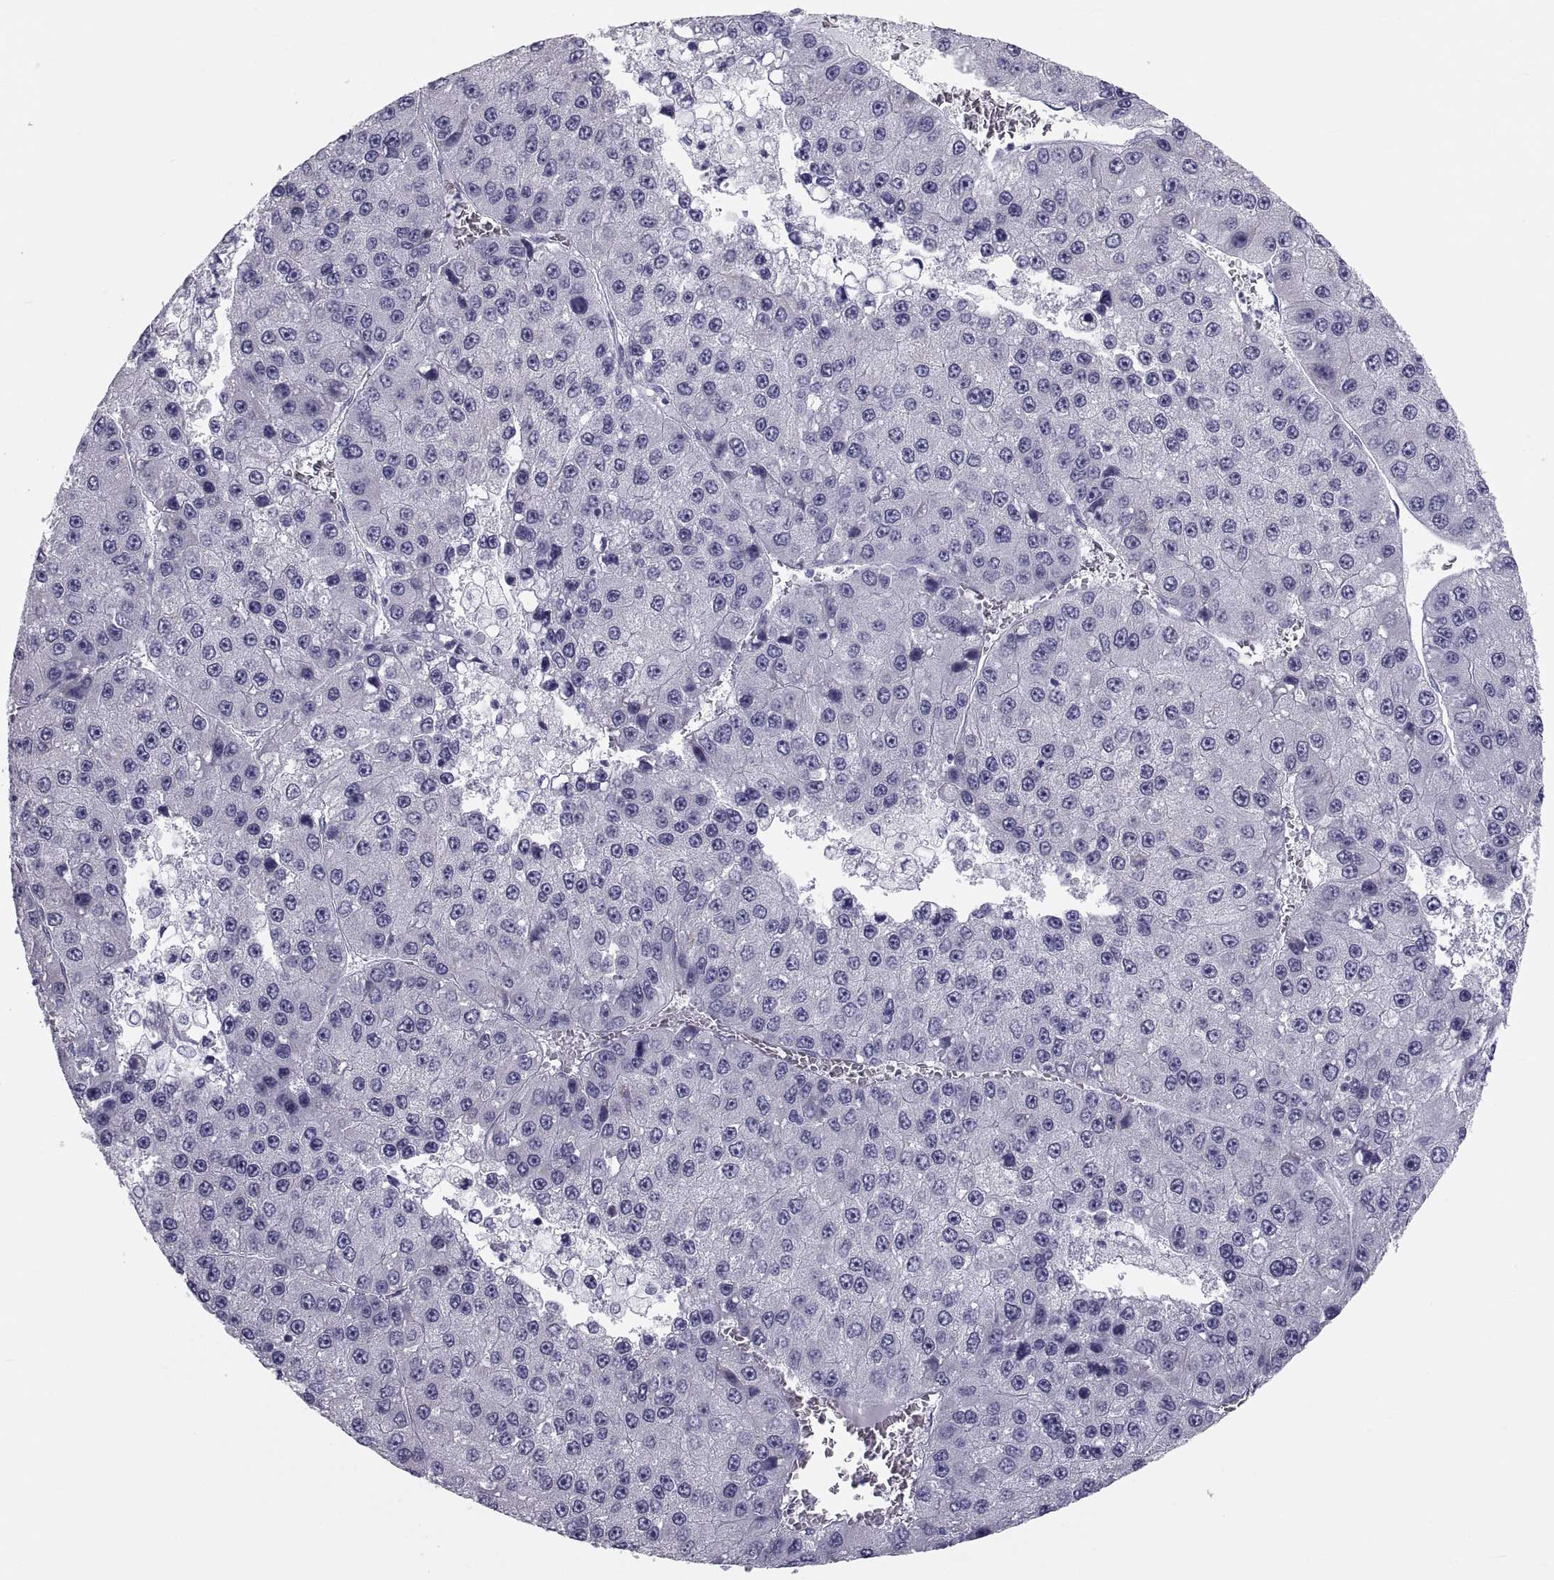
{"staining": {"intensity": "negative", "quantity": "none", "location": "none"}, "tissue": "liver cancer", "cell_type": "Tumor cells", "image_type": "cancer", "snomed": [{"axis": "morphology", "description": "Carcinoma, Hepatocellular, NOS"}, {"axis": "topography", "description": "Liver"}], "caption": "Immunohistochemical staining of liver cancer reveals no significant expression in tumor cells. (DAB (3,3'-diaminobenzidine) immunohistochemistry, high magnification).", "gene": "DEFB129", "patient": {"sex": "female", "age": 73}}